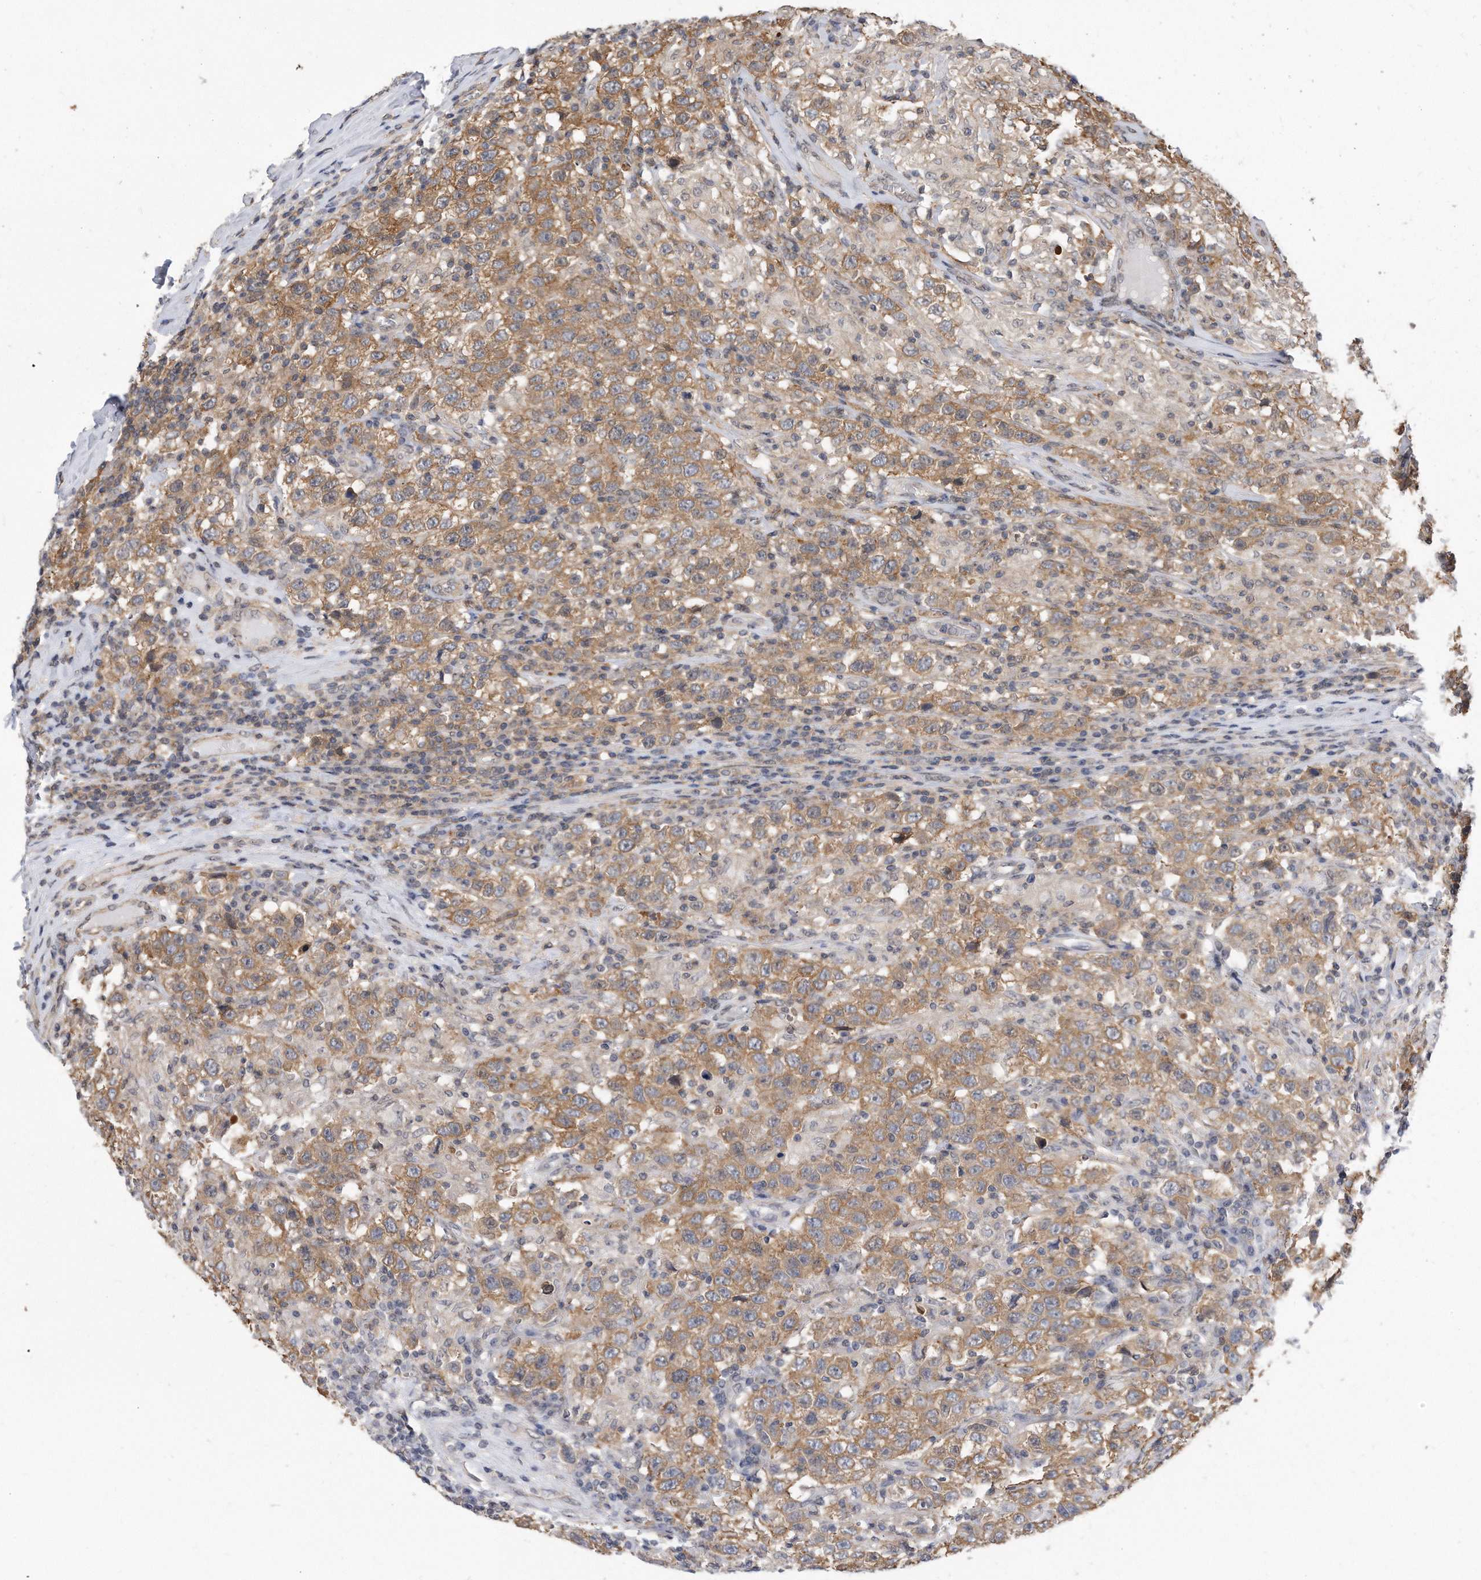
{"staining": {"intensity": "moderate", "quantity": ">75%", "location": "cytoplasmic/membranous"}, "tissue": "testis cancer", "cell_type": "Tumor cells", "image_type": "cancer", "snomed": [{"axis": "morphology", "description": "Seminoma, NOS"}, {"axis": "topography", "description": "Testis"}], "caption": "Tumor cells reveal moderate cytoplasmic/membranous staining in about >75% of cells in testis cancer (seminoma). The staining was performed using DAB to visualize the protein expression in brown, while the nuclei were stained in blue with hematoxylin (Magnification: 20x).", "gene": "TCP1", "patient": {"sex": "male", "age": 41}}